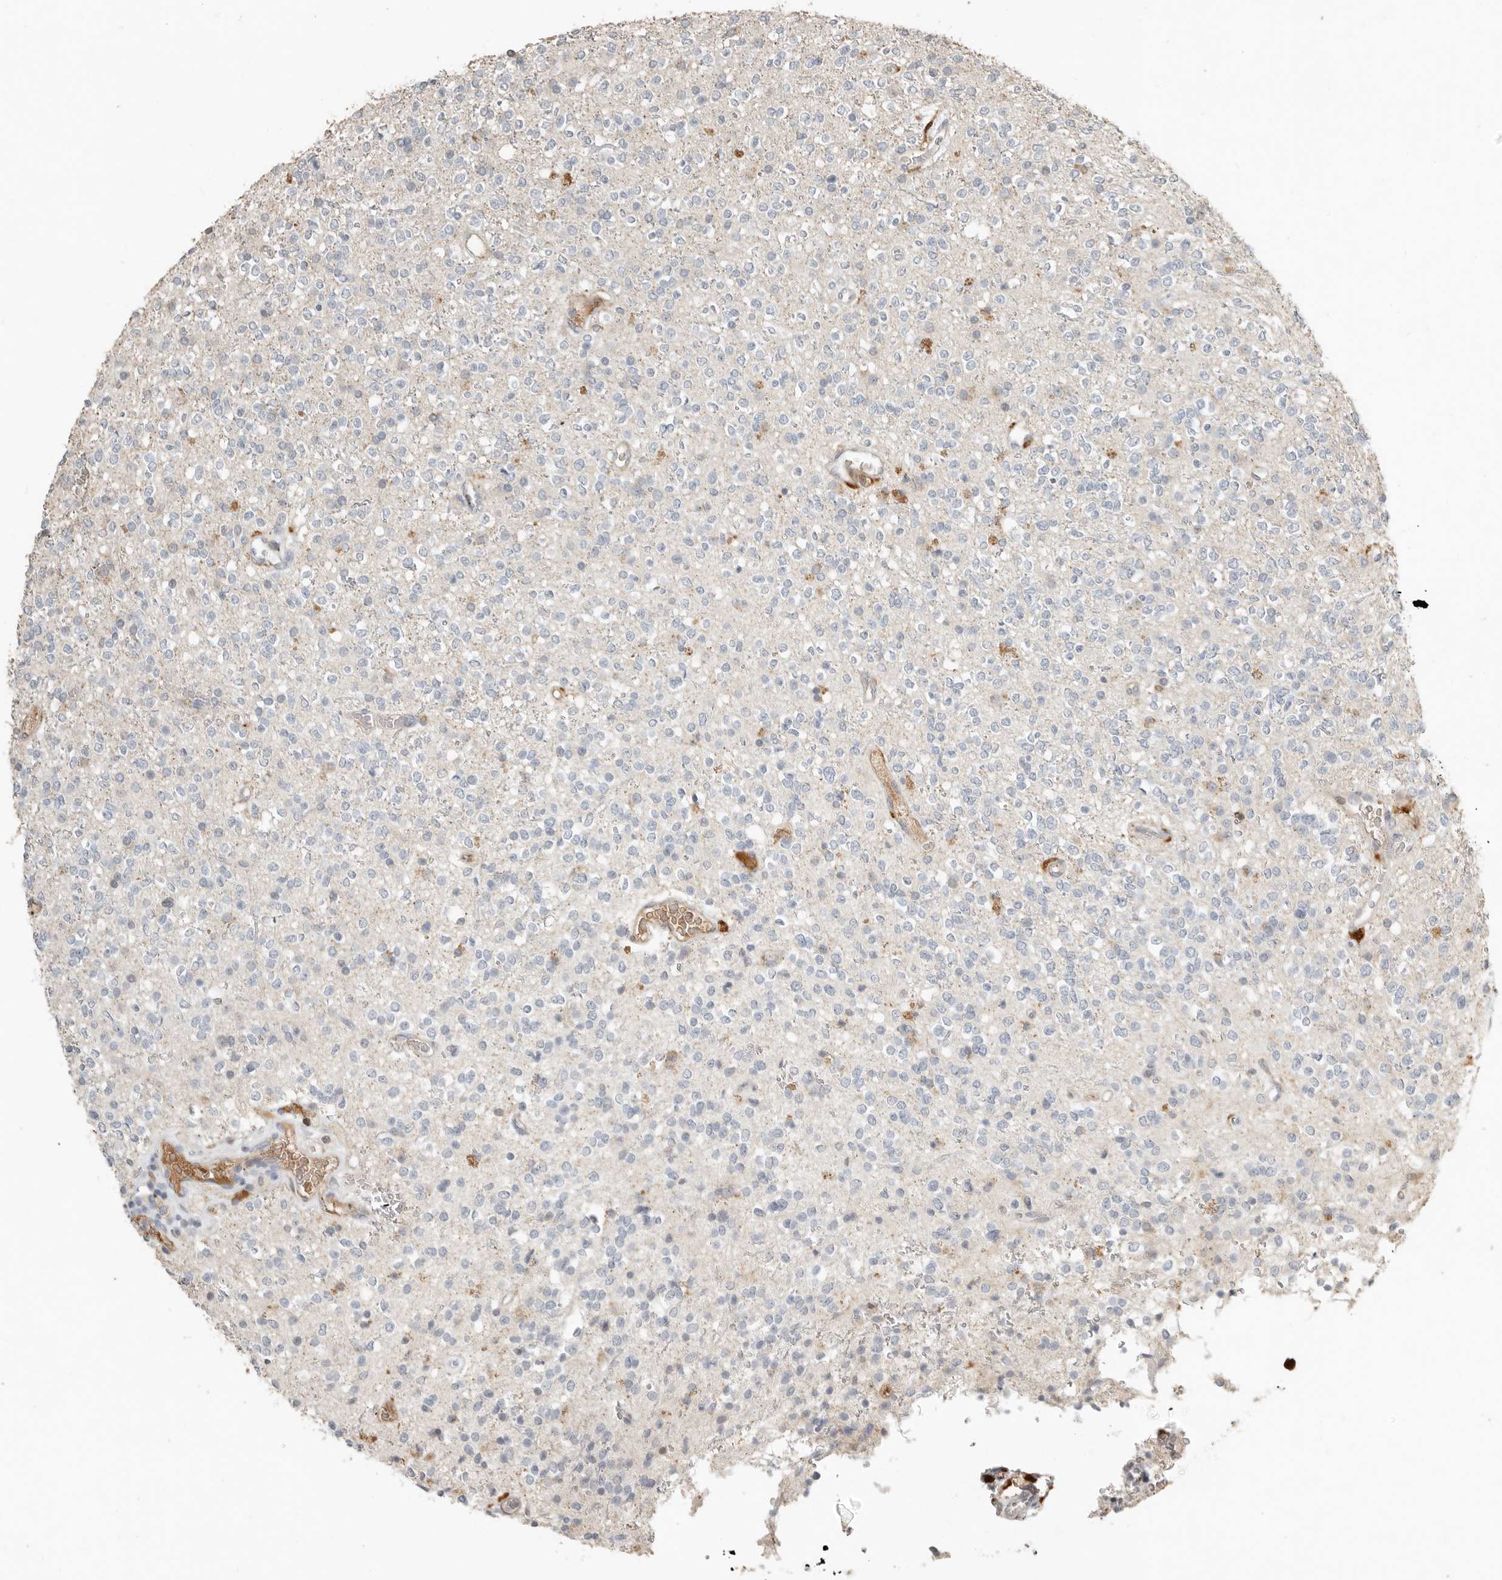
{"staining": {"intensity": "negative", "quantity": "none", "location": "none"}, "tissue": "glioma", "cell_type": "Tumor cells", "image_type": "cancer", "snomed": [{"axis": "morphology", "description": "Glioma, malignant, High grade"}, {"axis": "topography", "description": "Brain"}], "caption": "This image is of malignant high-grade glioma stained with IHC to label a protein in brown with the nuclei are counter-stained blue. There is no staining in tumor cells.", "gene": "KLHL38", "patient": {"sex": "male", "age": 34}}